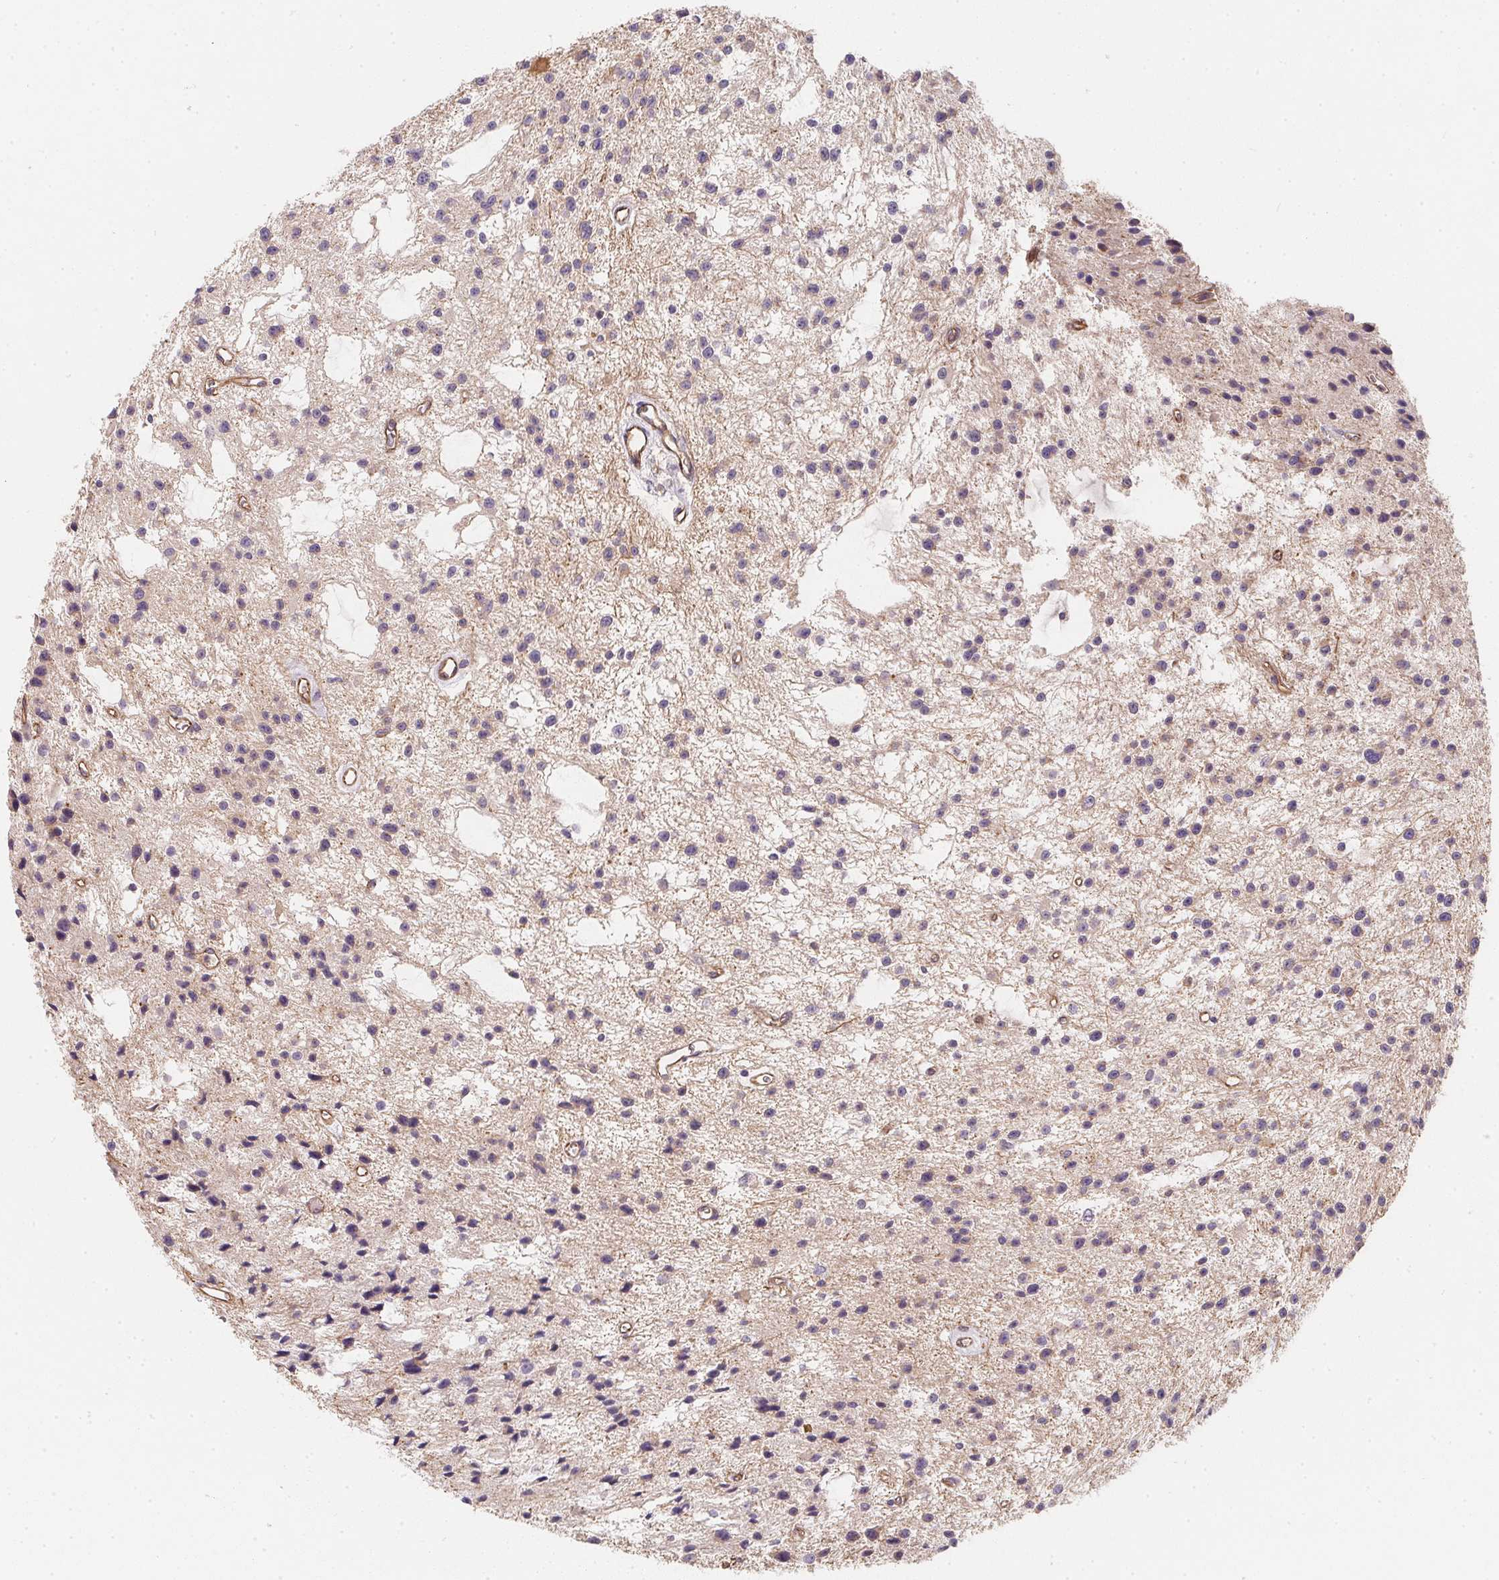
{"staining": {"intensity": "negative", "quantity": "none", "location": "none"}, "tissue": "glioma", "cell_type": "Tumor cells", "image_type": "cancer", "snomed": [{"axis": "morphology", "description": "Glioma, malignant, Low grade"}, {"axis": "topography", "description": "Brain"}], "caption": "The photomicrograph exhibits no staining of tumor cells in glioma.", "gene": "TBKBP1", "patient": {"sex": "male", "age": 43}}